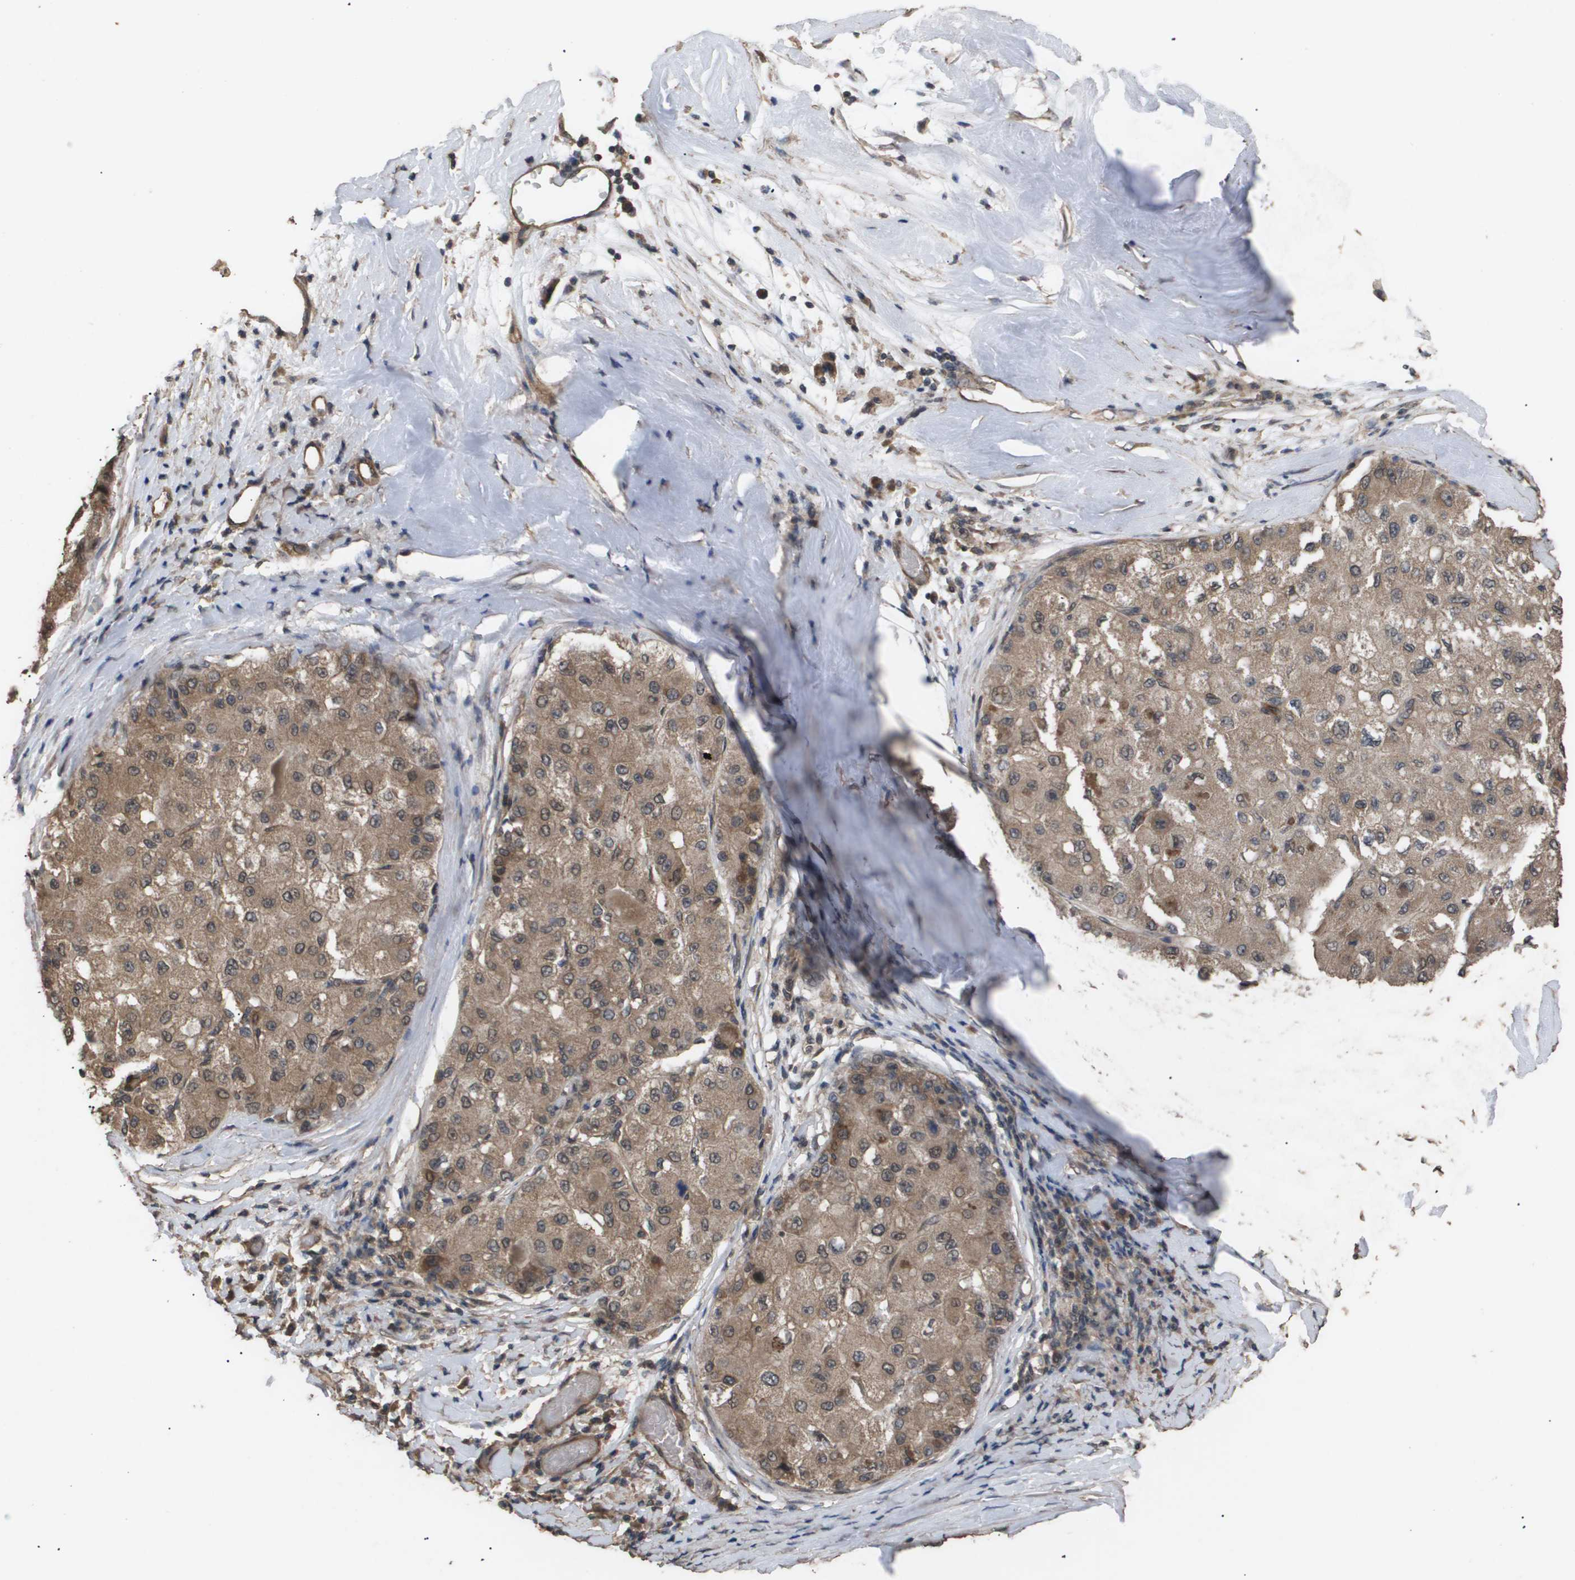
{"staining": {"intensity": "moderate", "quantity": ">75%", "location": "cytoplasmic/membranous"}, "tissue": "liver cancer", "cell_type": "Tumor cells", "image_type": "cancer", "snomed": [{"axis": "morphology", "description": "Carcinoma, Hepatocellular, NOS"}, {"axis": "topography", "description": "Liver"}], "caption": "Liver hepatocellular carcinoma stained for a protein exhibits moderate cytoplasmic/membranous positivity in tumor cells.", "gene": "CUL5", "patient": {"sex": "male", "age": 80}}